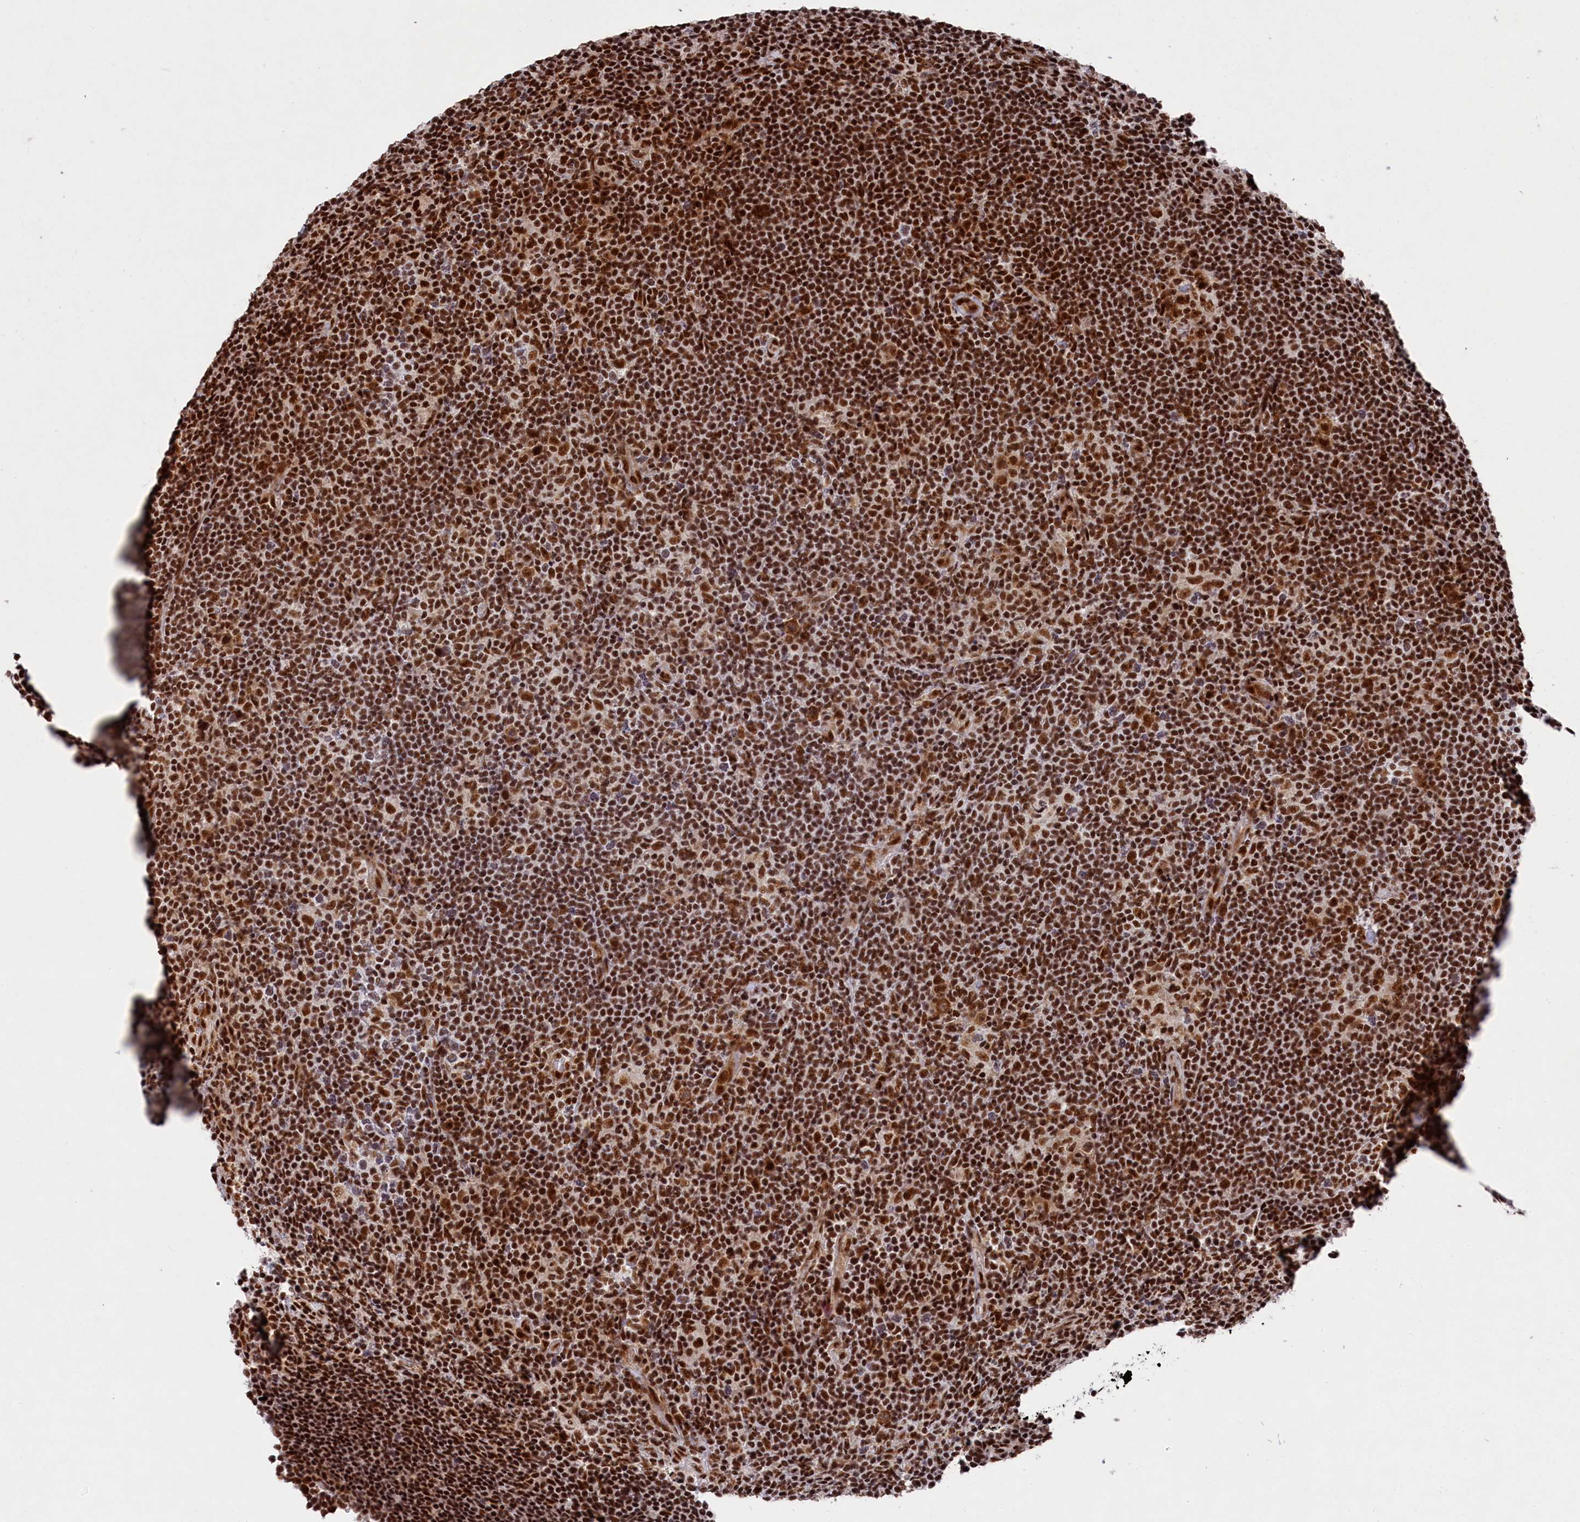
{"staining": {"intensity": "strong", "quantity": ">75%", "location": "nuclear"}, "tissue": "lymphoma", "cell_type": "Tumor cells", "image_type": "cancer", "snomed": [{"axis": "morphology", "description": "Hodgkin's disease, NOS"}, {"axis": "topography", "description": "Lymph node"}], "caption": "DAB immunohistochemical staining of human lymphoma shows strong nuclear protein positivity in about >75% of tumor cells. The protein of interest is stained brown, and the nuclei are stained in blue (DAB (3,3'-diaminobenzidine) IHC with brightfield microscopy, high magnification).", "gene": "PRPF31", "patient": {"sex": "female", "age": 57}}